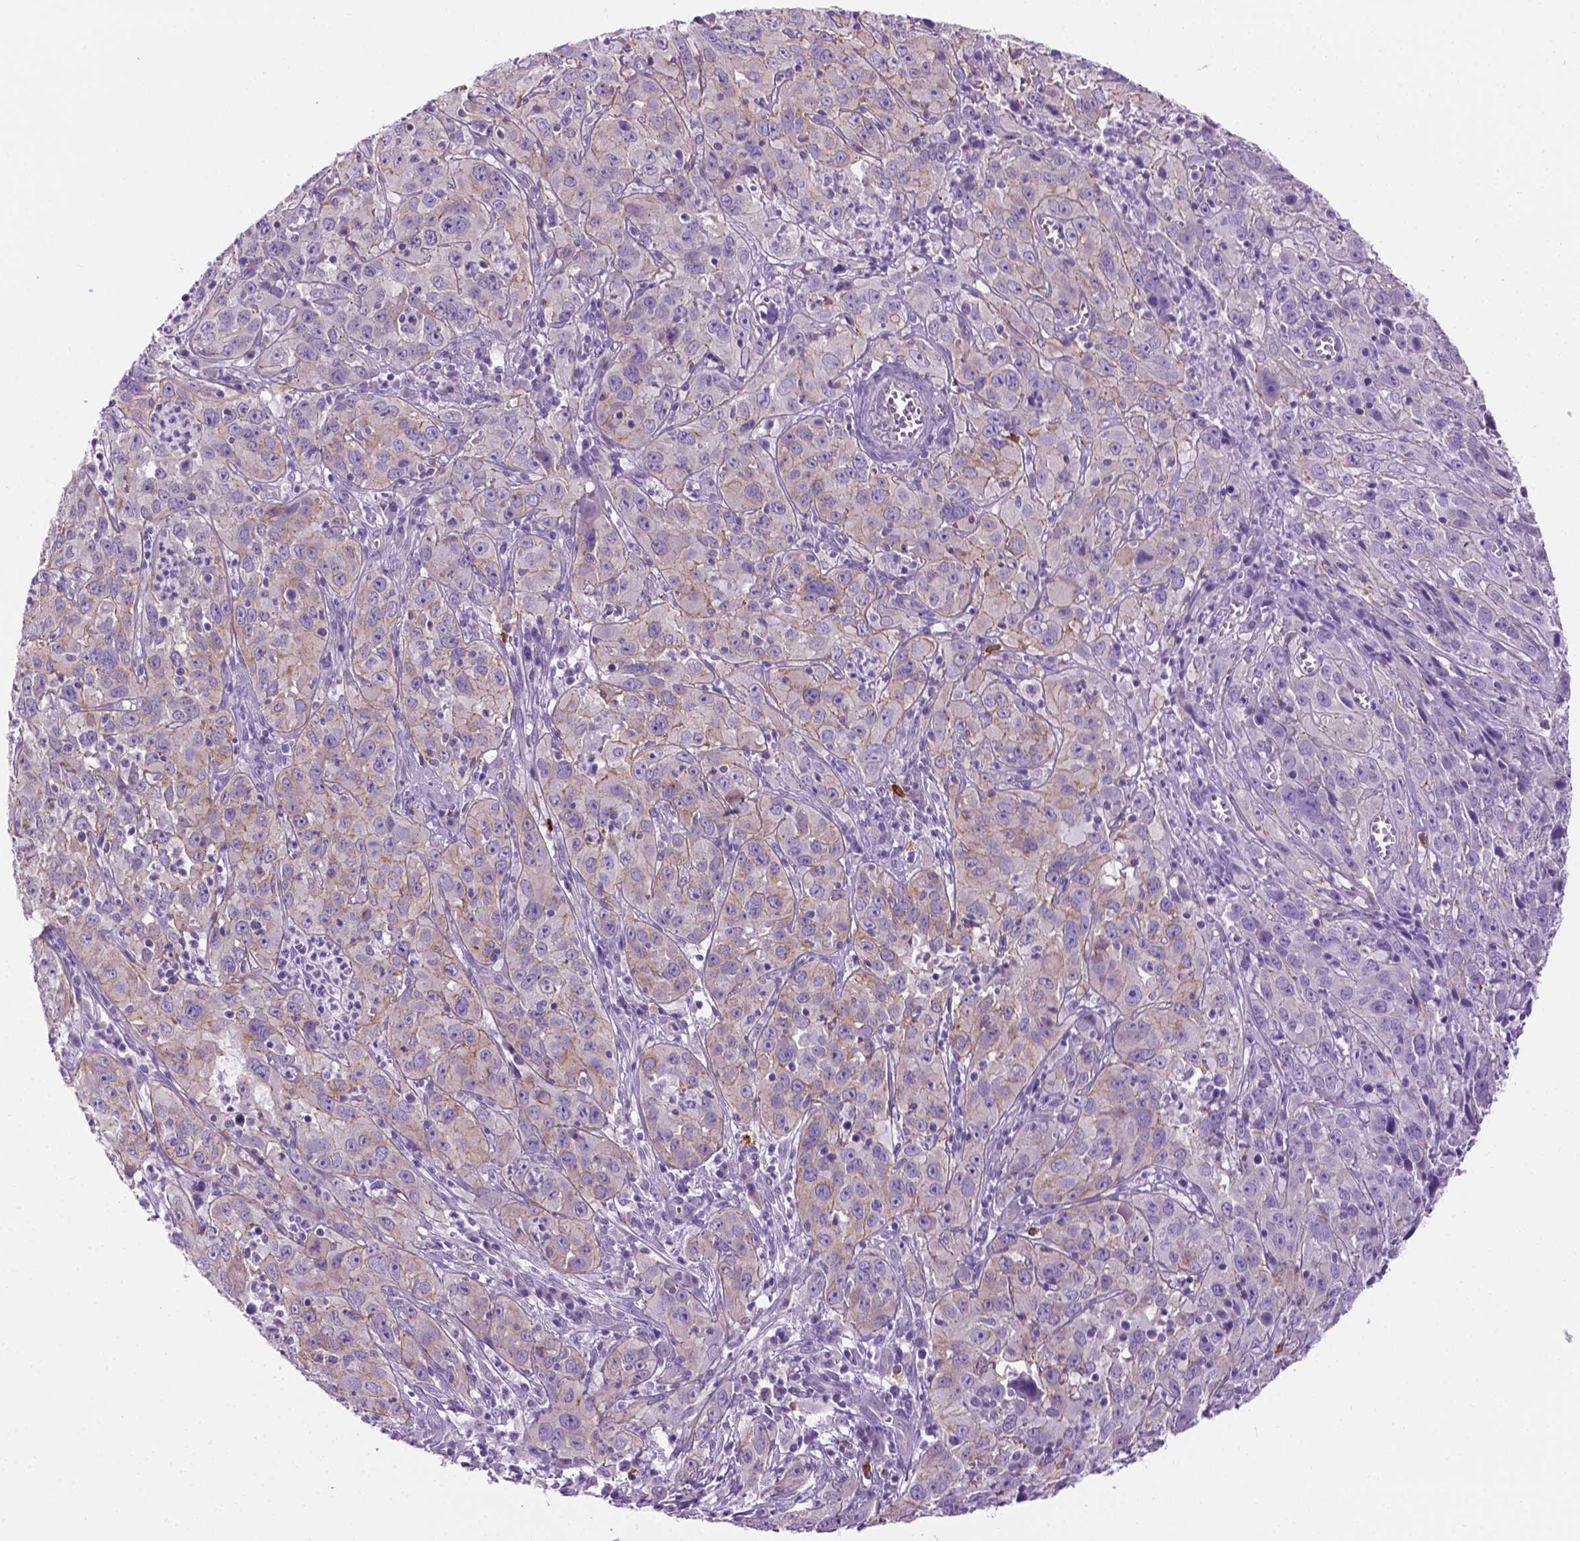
{"staining": {"intensity": "weak", "quantity": "<25%", "location": "cytoplasmic/membranous"}, "tissue": "cervical cancer", "cell_type": "Tumor cells", "image_type": "cancer", "snomed": [{"axis": "morphology", "description": "Squamous cell carcinoma, NOS"}, {"axis": "topography", "description": "Cervix"}], "caption": "Immunohistochemical staining of squamous cell carcinoma (cervical) demonstrates no significant positivity in tumor cells. The staining is performed using DAB (3,3'-diaminobenzidine) brown chromogen with nuclei counter-stained in using hematoxylin.", "gene": "SPECC1L", "patient": {"sex": "female", "age": 32}}